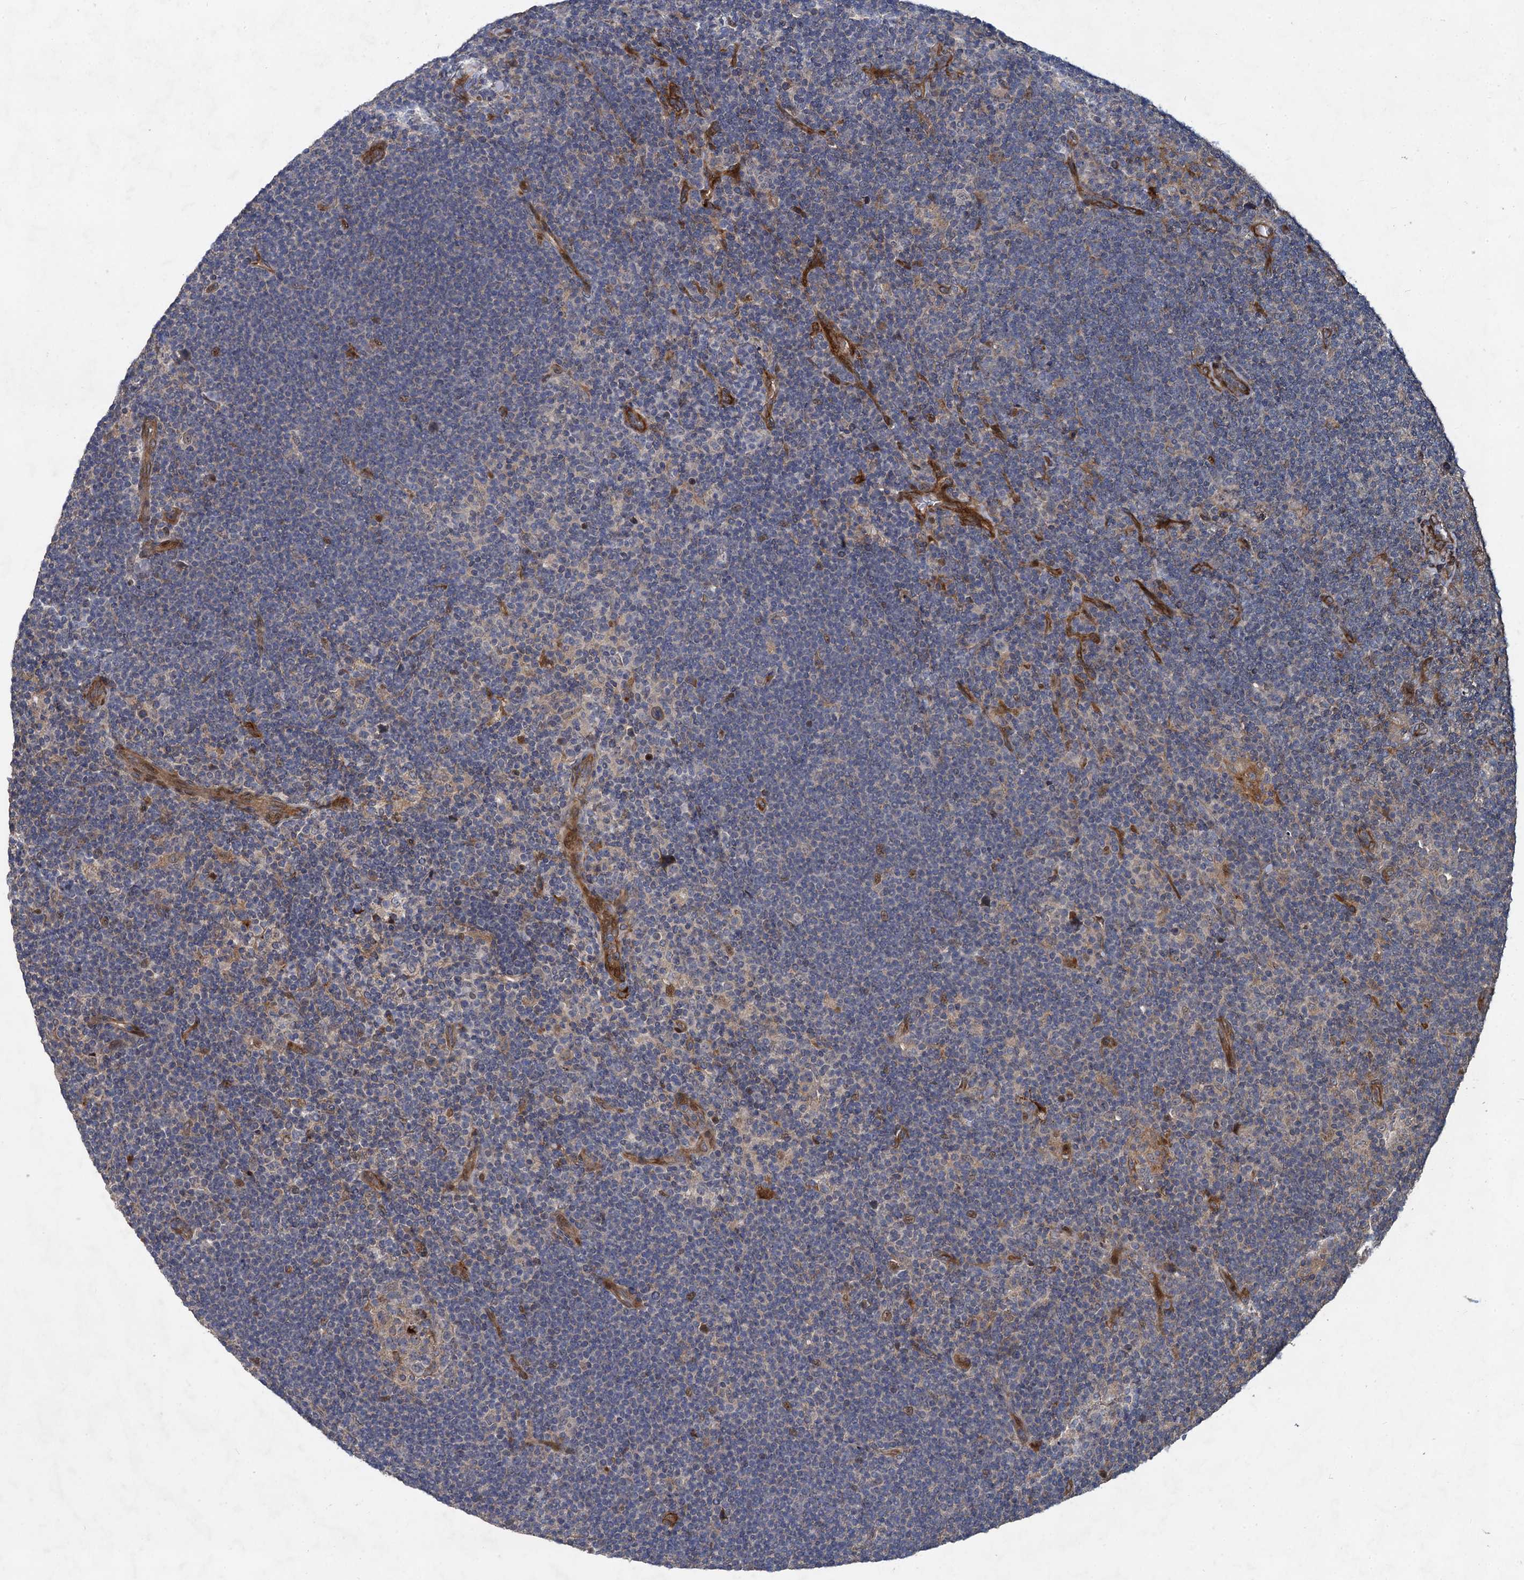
{"staining": {"intensity": "negative", "quantity": "none", "location": "none"}, "tissue": "lymphoma", "cell_type": "Tumor cells", "image_type": "cancer", "snomed": [{"axis": "morphology", "description": "Hodgkin's disease, NOS"}, {"axis": "topography", "description": "Lymph node"}], "caption": "IHC image of lymphoma stained for a protein (brown), which displays no positivity in tumor cells.", "gene": "NUDT22", "patient": {"sex": "female", "age": 57}}